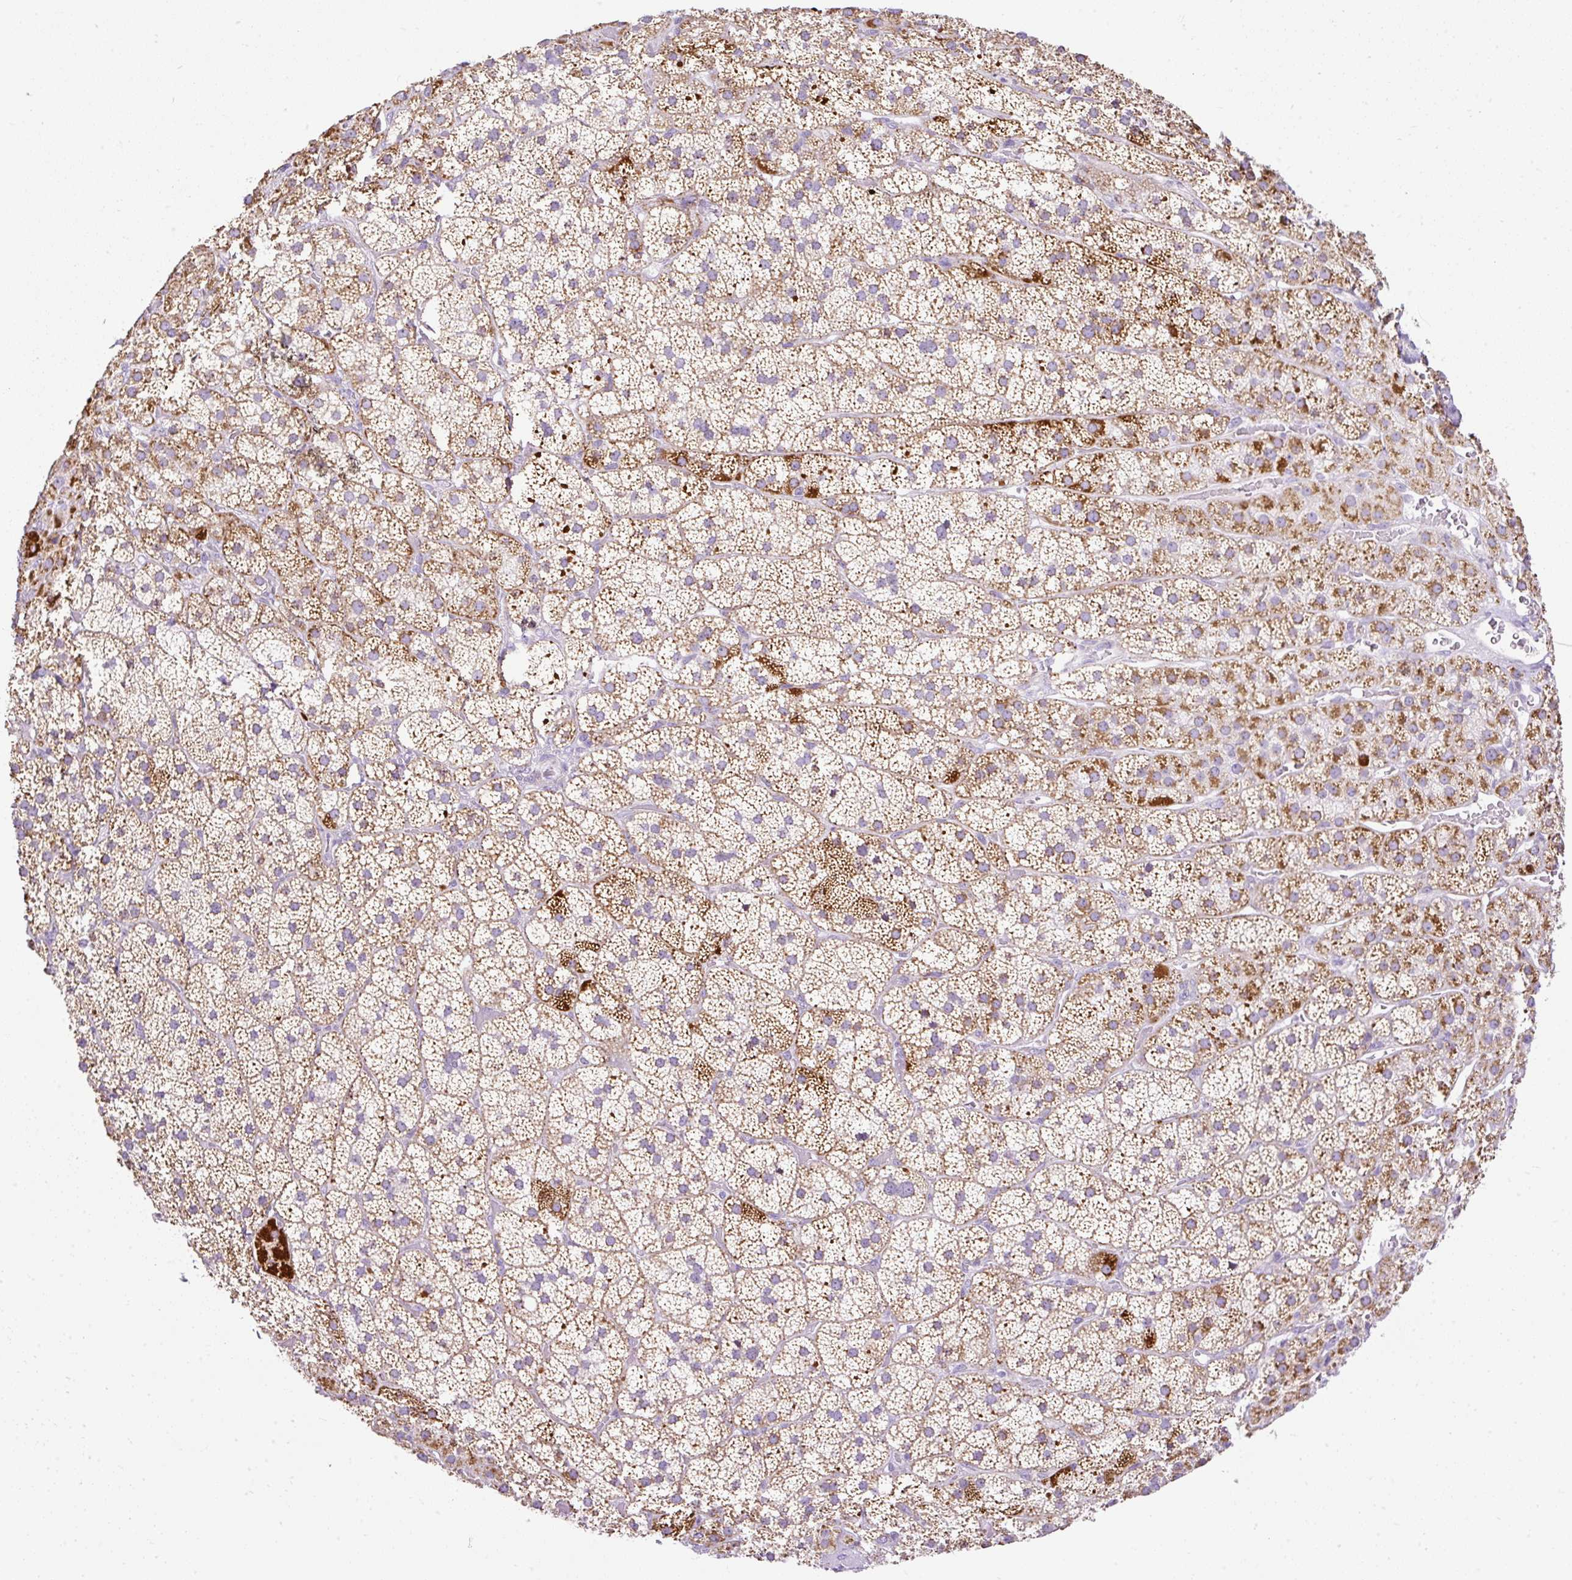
{"staining": {"intensity": "moderate", "quantity": ">75%", "location": "cytoplasmic/membranous"}, "tissue": "adrenal gland", "cell_type": "Glandular cells", "image_type": "normal", "snomed": [{"axis": "morphology", "description": "Normal tissue, NOS"}, {"axis": "topography", "description": "Adrenal gland"}], "caption": "Adrenal gland stained with DAB immunohistochemistry demonstrates medium levels of moderate cytoplasmic/membranous expression in about >75% of glandular cells. Nuclei are stained in blue.", "gene": "FMC1", "patient": {"sex": "male", "age": 57}}